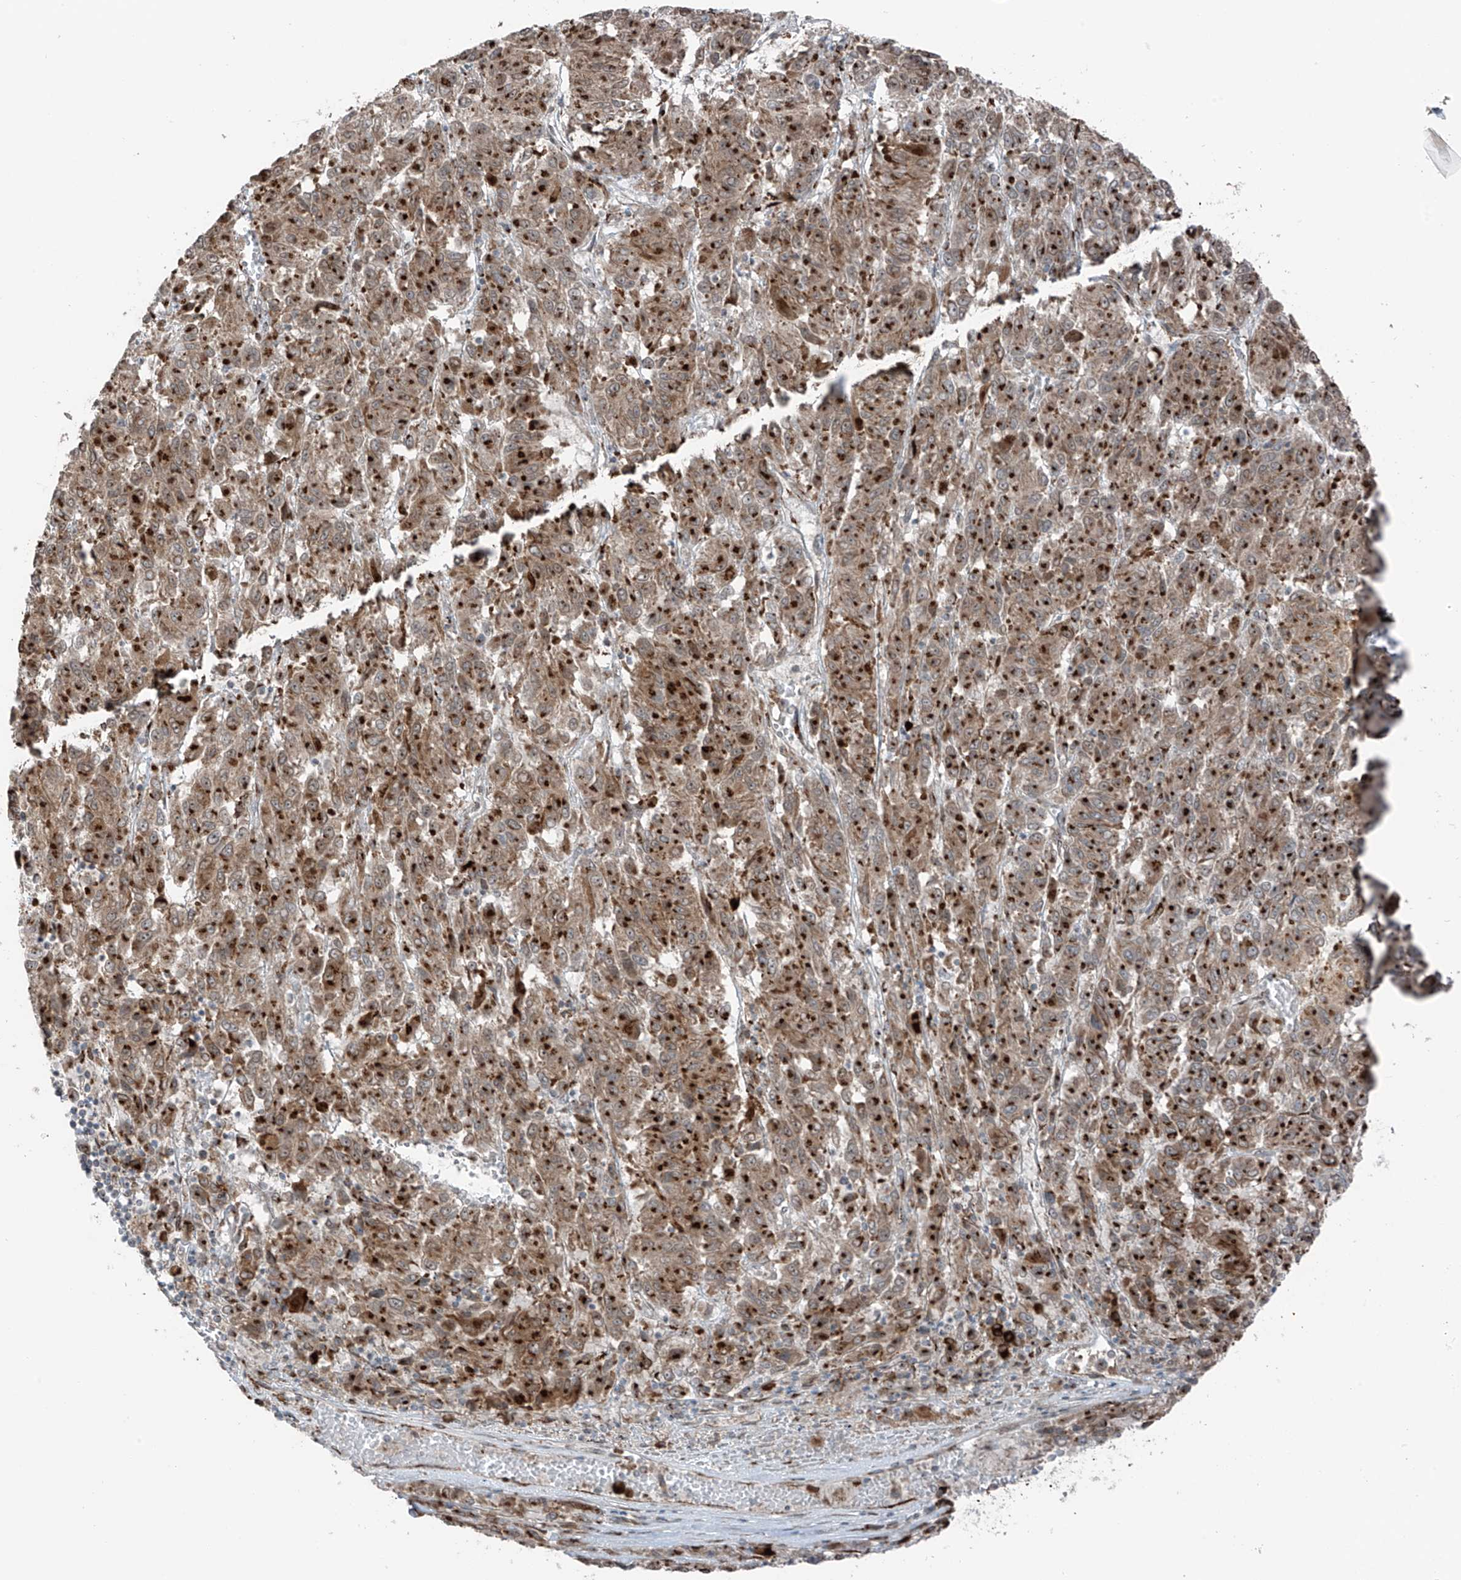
{"staining": {"intensity": "moderate", "quantity": ">75%", "location": "cytoplasmic/membranous"}, "tissue": "melanoma", "cell_type": "Tumor cells", "image_type": "cancer", "snomed": [{"axis": "morphology", "description": "Malignant melanoma, Metastatic site"}, {"axis": "topography", "description": "Lung"}], "caption": "Melanoma stained for a protein exhibits moderate cytoplasmic/membranous positivity in tumor cells.", "gene": "ERLEC1", "patient": {"sex": "male", "age": 64}}